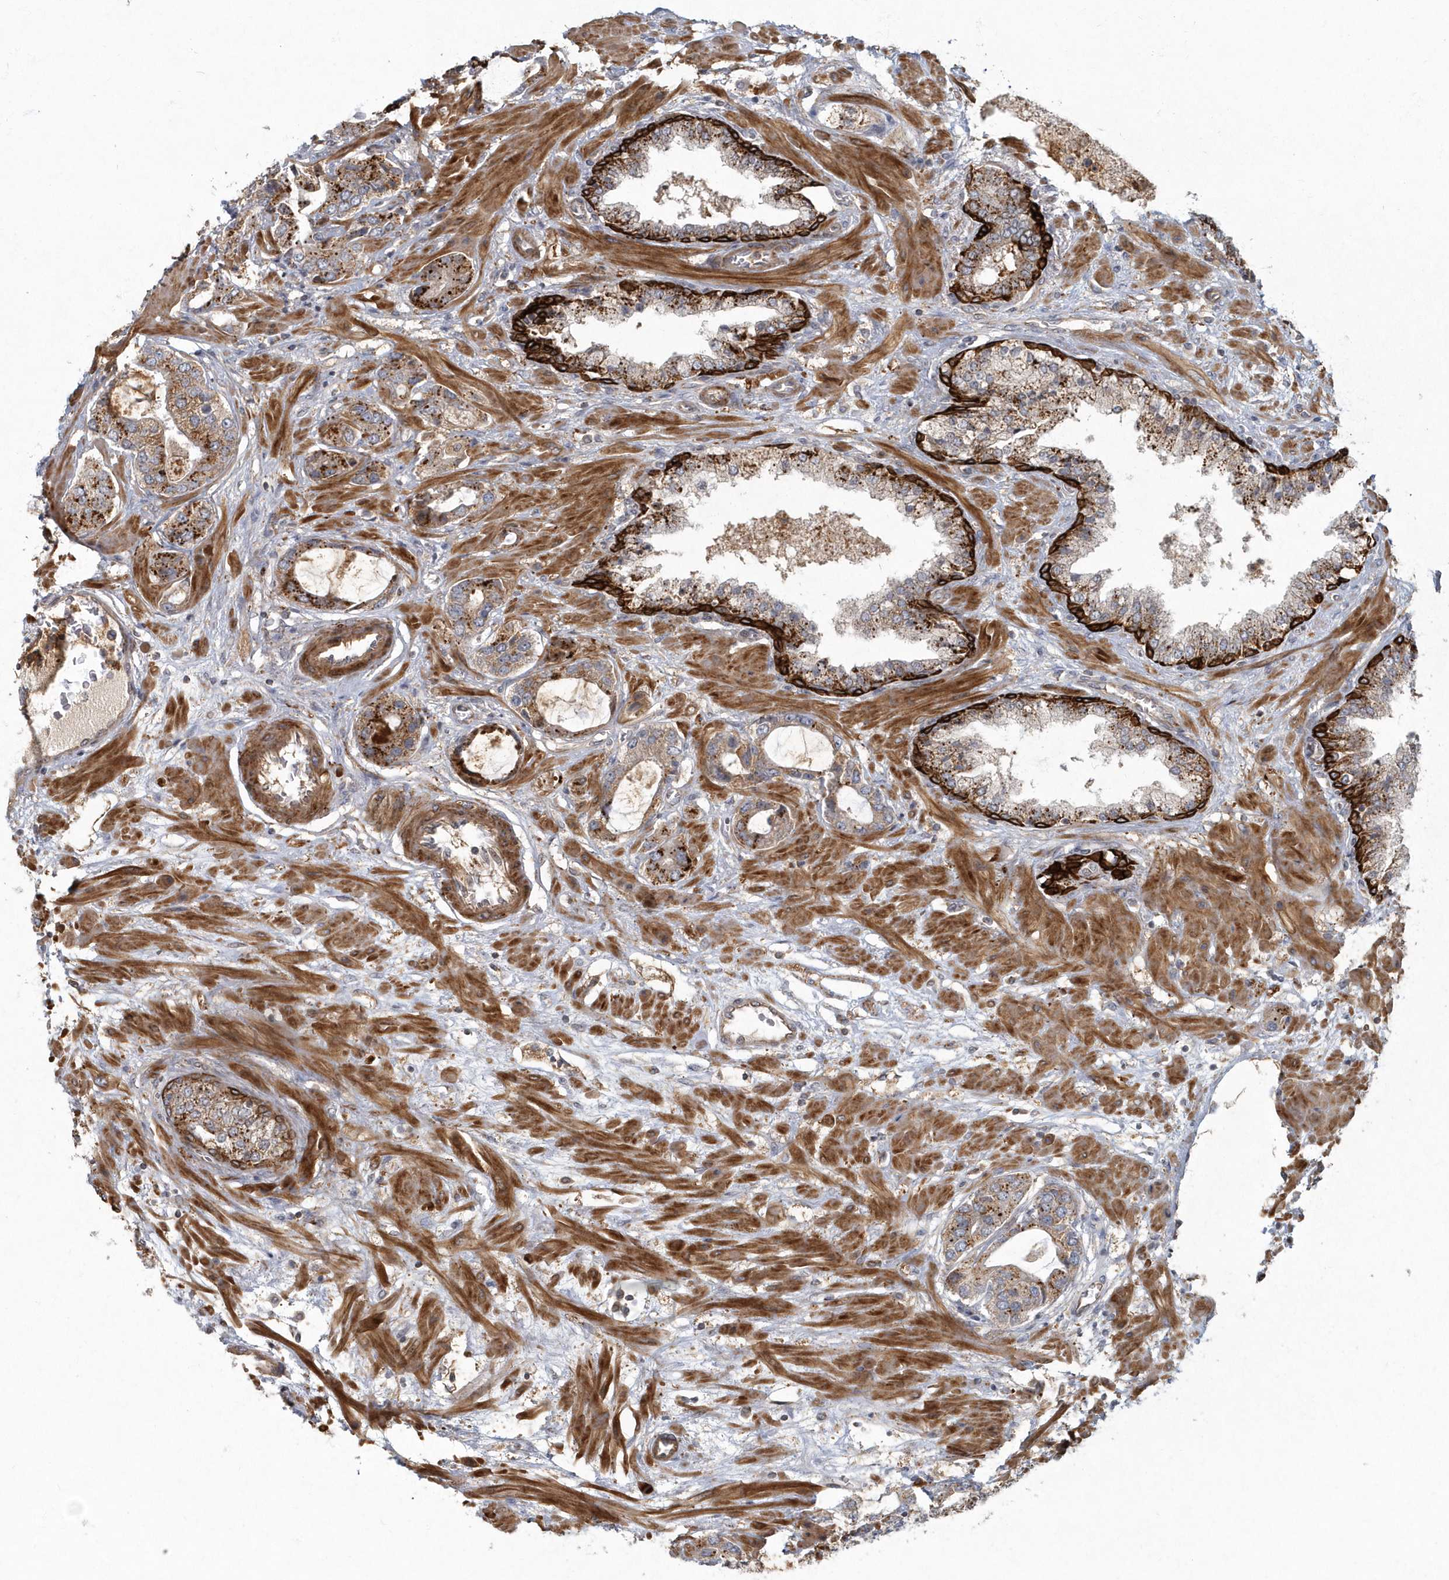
{"staining": {"intensity": "moderate", "quantity": "25%-75%", "location": "cytoplasmic/membranous"}, "tissue": "prostate cancer", "cell_type": "Tumor cells", "image_type": "cancer", "snomed": [{"axis": "morphology", "description": "Normal tissue, NOS"}, {"axis": "morphology", "description": "Adenocarcinoma, High grade"}, {"axis": "topography", "description": "Prostate"}, {"axis": "topography", "description": "Peripheral nerve tissue"}], "caption": "Immunohistochemistry of human prostate cancer (high-grade adenocarcinoma) exhibits medium levels of moderate cytoplasmic/membranous positivity in about 25%-75% of tumor cells.", "gene": "ARHGEF38", "patient": {"sex": "male", "age": 59}}